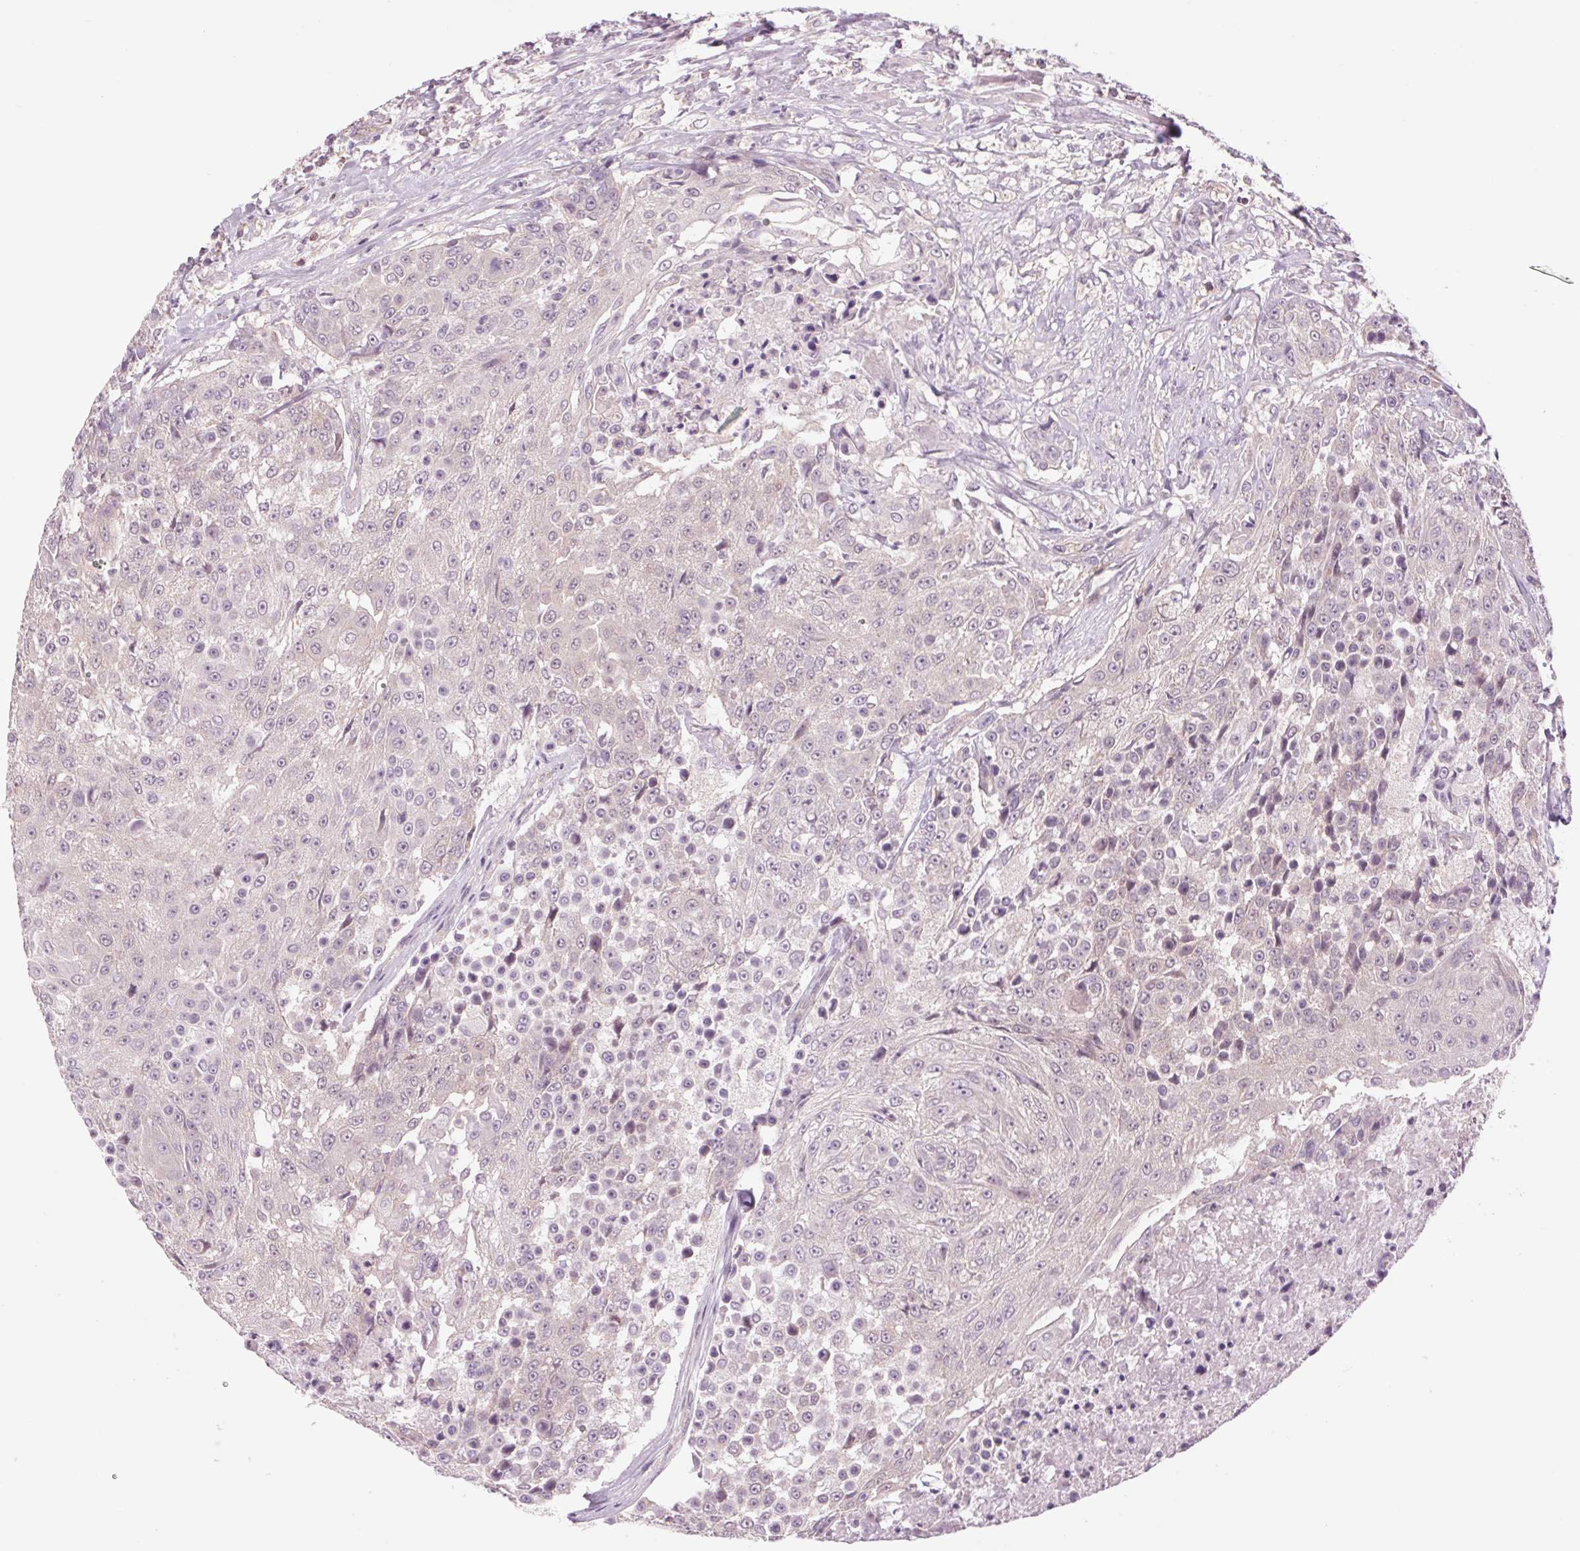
{"staining": {"intensity": "negative", "quantity": "none", "location": "none"}, "tissue": "urothelial cancer", "cell_type": "Tumor cells", "image_type": "cancer", "snomed": [{"axis": "morphology", "description": "Urothelial carcinoma, High grade"}, {"axis": "topography", "description": "Urinary bladder"}], "caption": "DAB (3,3'-diaminobenzidine) immunohistochemical staining of human urothelial cancer shows no significant positivity in tumor cells.", "gene": "SH3RF2", "patient": {"sex": "female", "age": 63}}